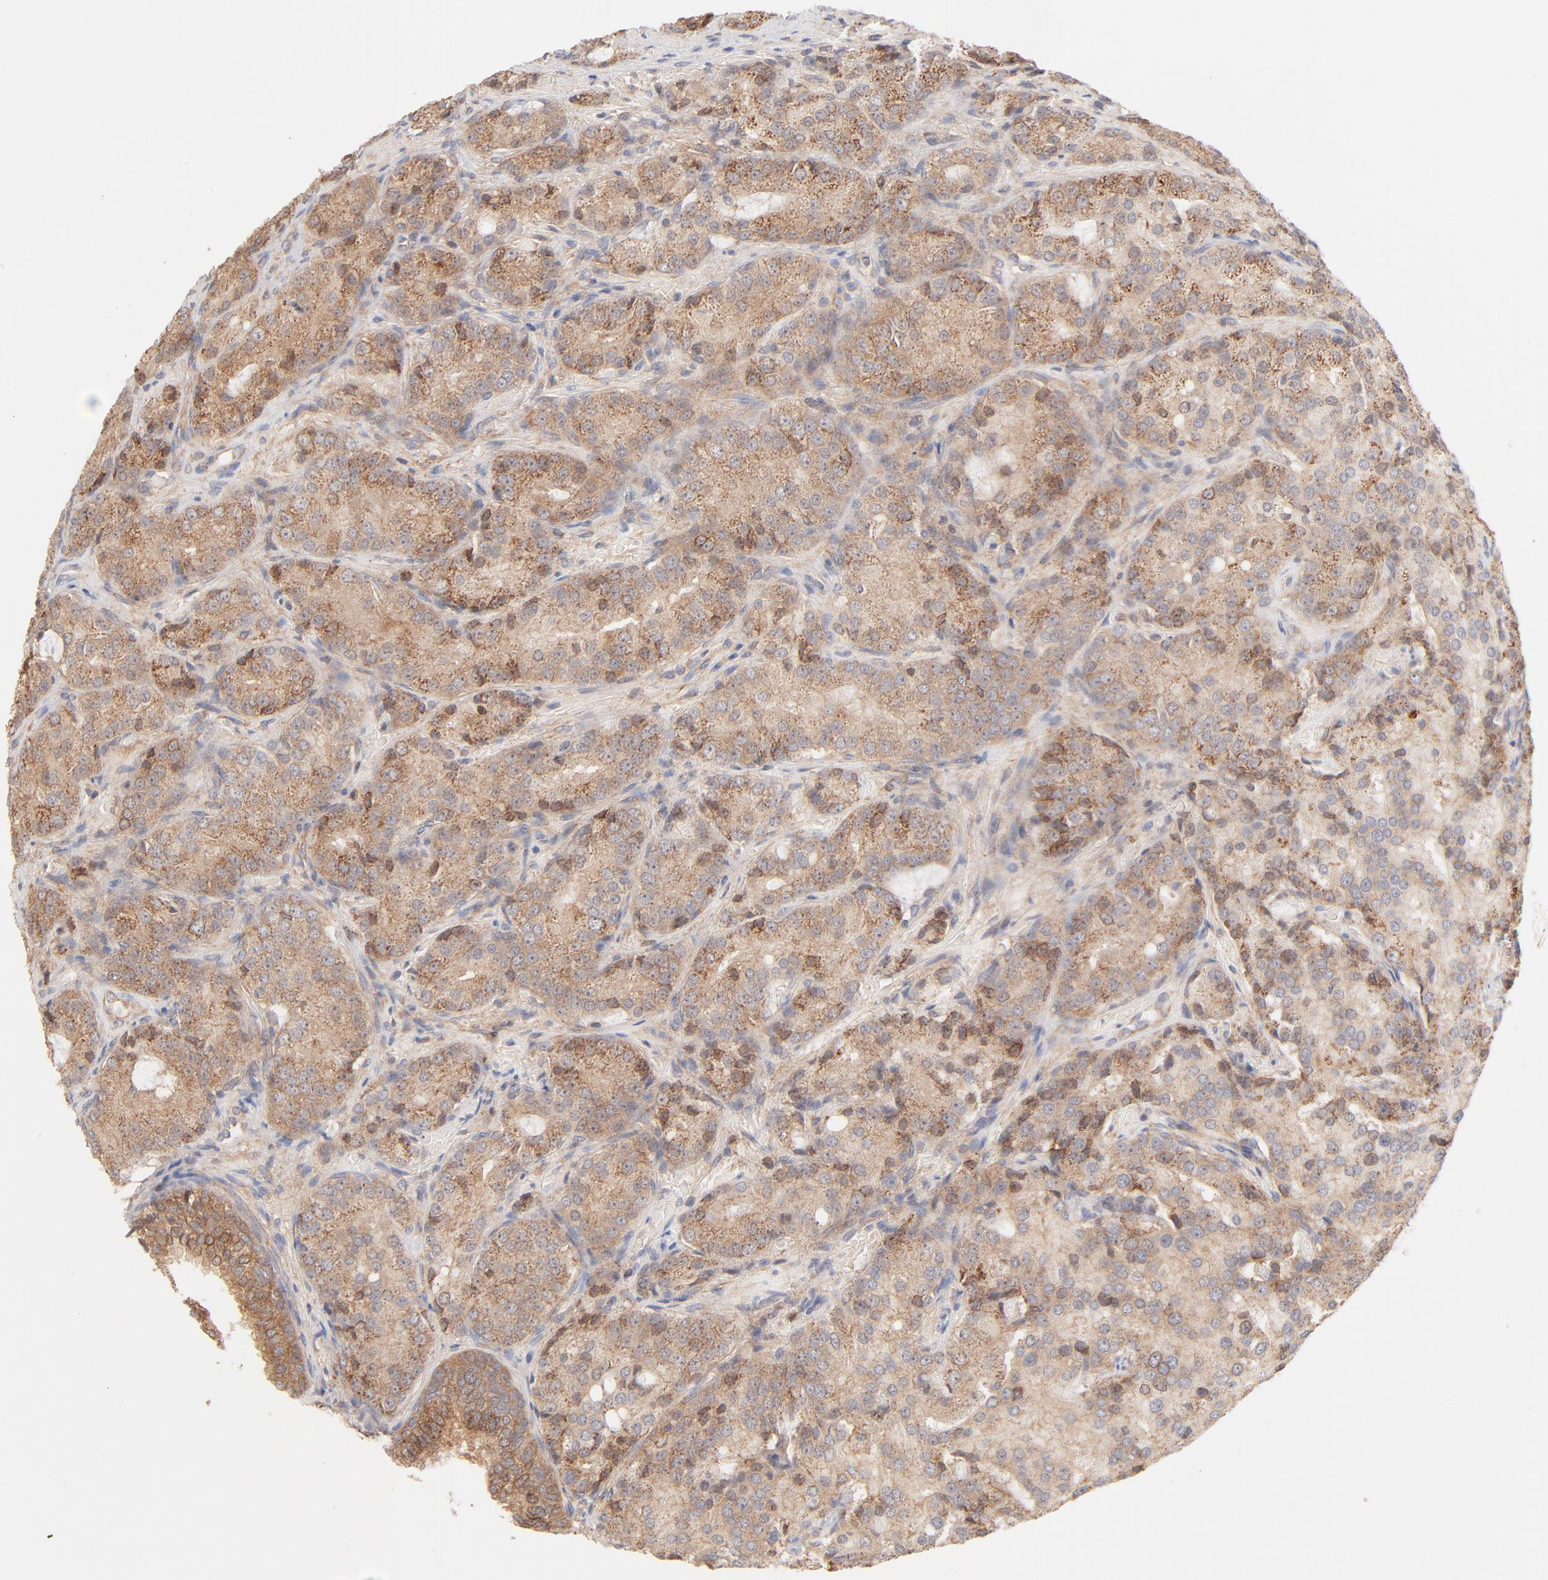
{"staining": {"intensity": "moderate", "quantity": ">75%", "location": "cytoplasmic/membranous"}, "tissue": "prostate cancer", "cell_type": "Tumor cells", "image_type": "cancer", "snomed": [{"axis": "morphology", "description": "Adenocarcinoma, High grade"}, {"axis": "topography", "description": "Prostate"}], "caption": "This is a histology image of immunohistochemistry (IHC) staining of prostate cancer, which shows moderate expression in the cytoplasmic/membranous of tumor cells.", "gene": "CSPG4", "patient": {"sex": "male", "age": 72}}